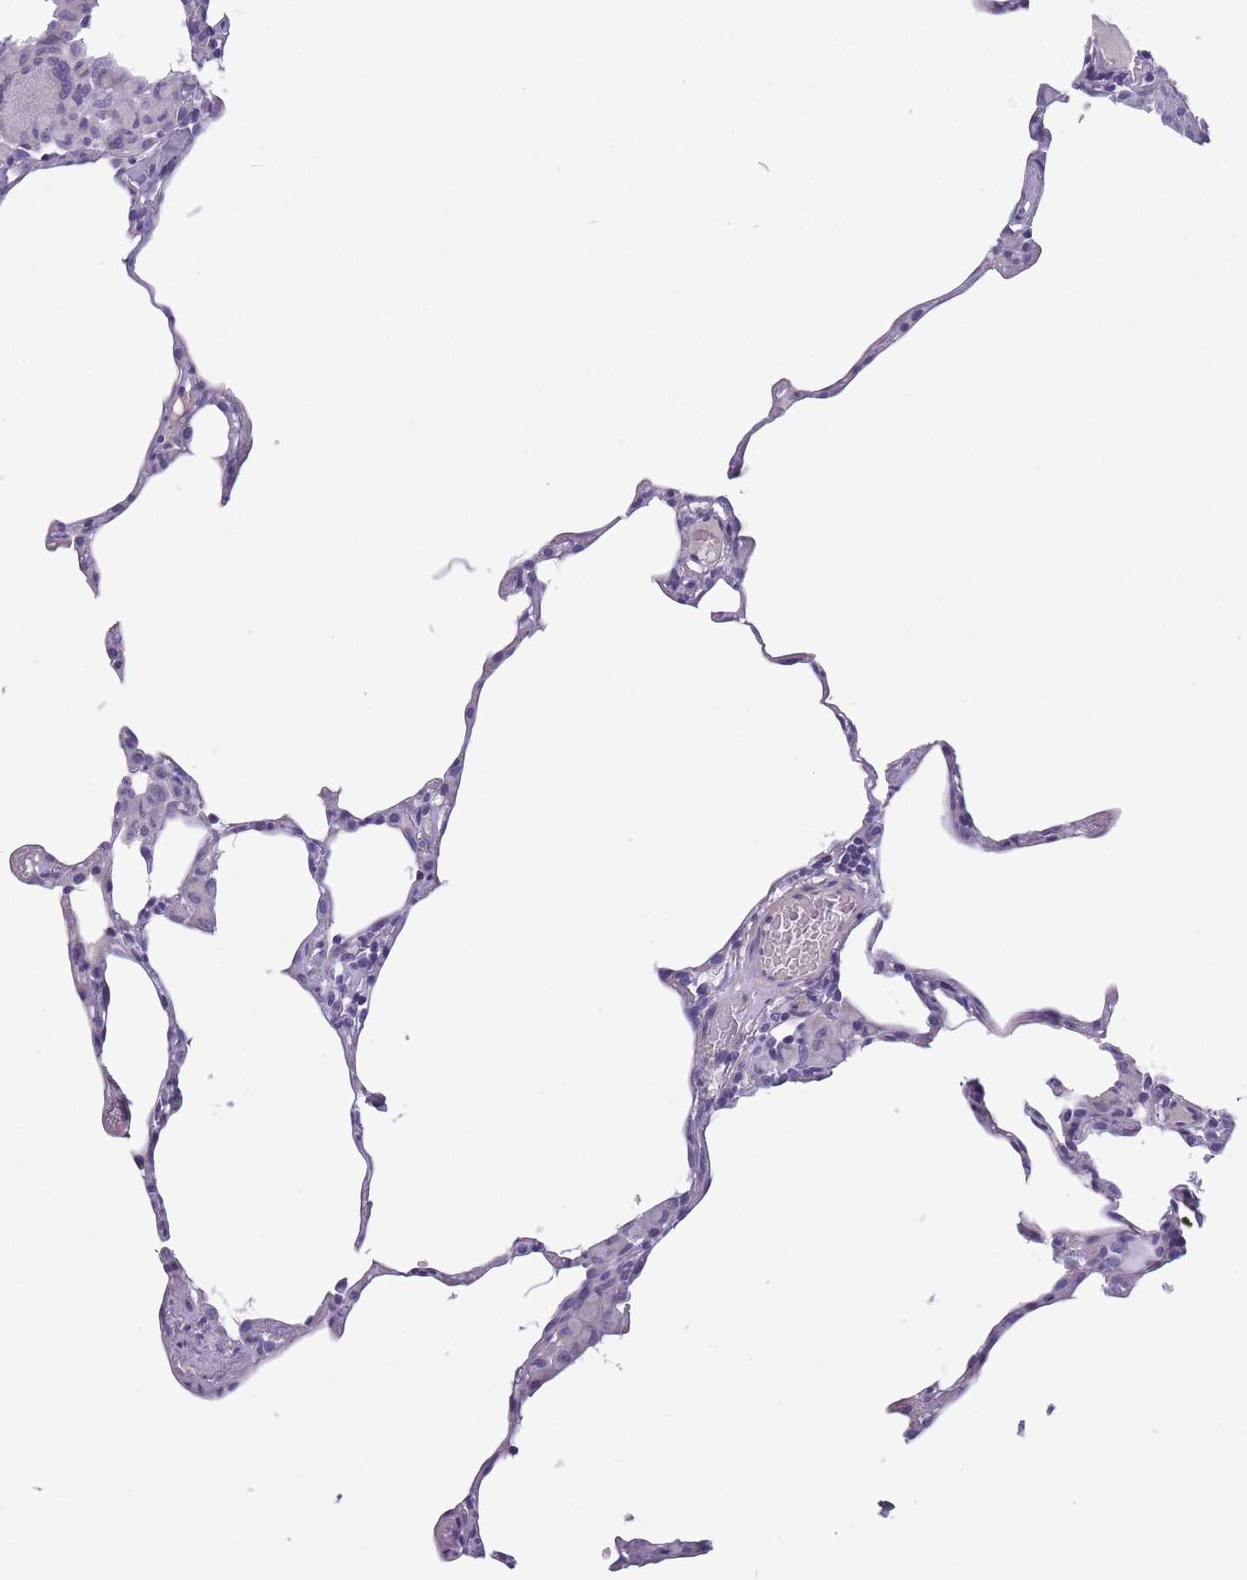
{"staining": {"intensity": "negative", "quantity": "none", "location": "none"}, "tissue": "lung", "cell_type": "Alveolar cells", "image_type": "normal", "snomed": [{"axis": "morphology", "description": "Normal tissue, NOS"}, {"axis": "topography", "description": "Lung"}], "caption": "Histopathology image shows no significant protein expression in alveolar cells of normal lung. Nuclei are stained in blue.", "gene": "OR4C5", "patient": {"sex": "female", "age": 57}}